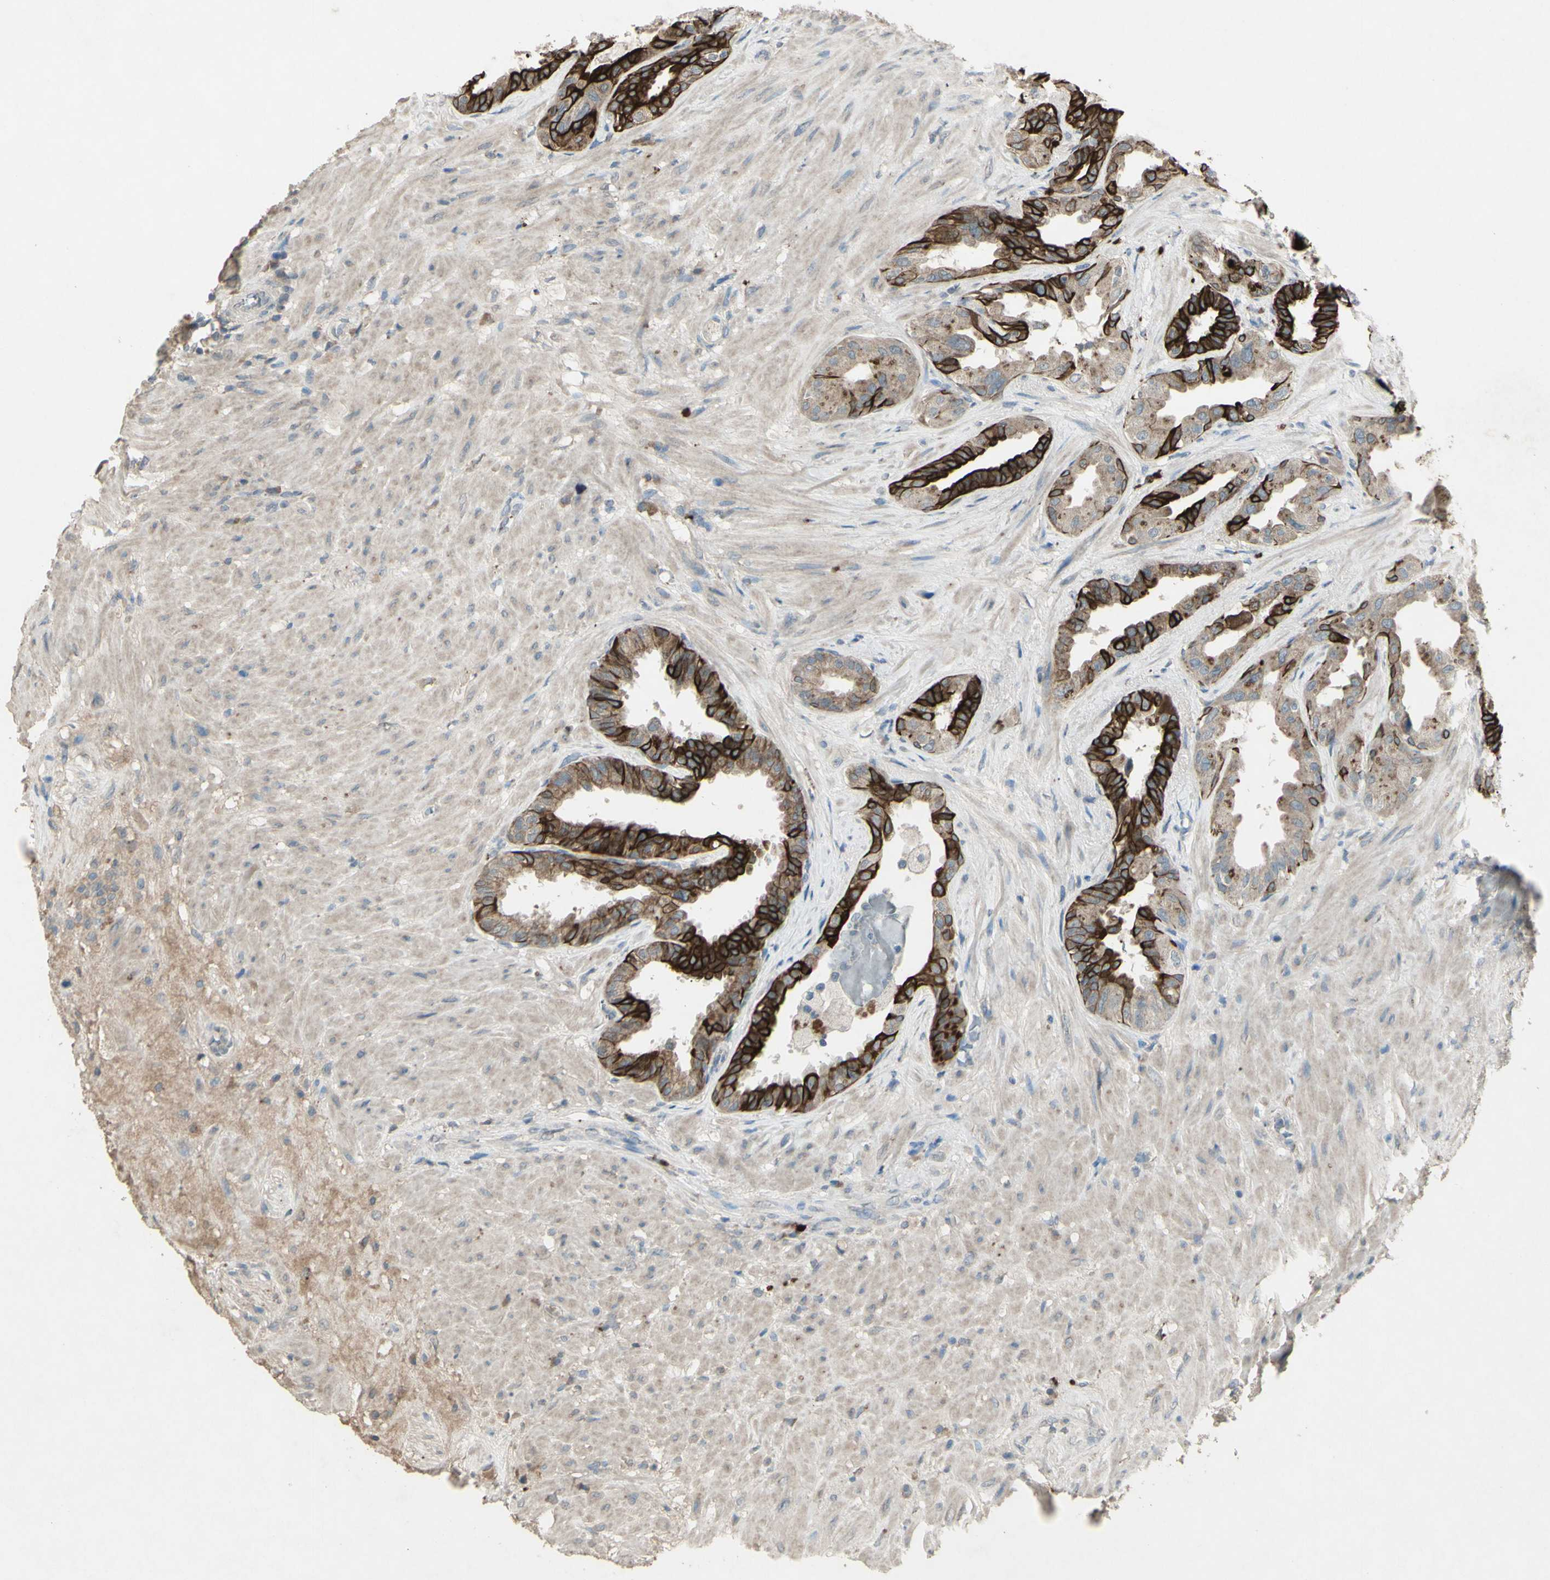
{"staining": {"intensity": "strong", "quantity": "25%-75%", "location": "cytoplasmic/membranous"}, "tissue": "seminal vesicle", "cell_type": "Glandular cells", "image_type": "normal", "snomed": [{"axis": "morphology", "description": "Normal tissue, NOS"}, {"axis": "topography", "description": "Seminal veicle"}], "caption": "Protein expression by immunohistochemistry (IHC) displays strong cytoplasmic/membranous positivity in approximately 25%-75% of glandular cells in benign seminal vesicle.", "gene": "TIMM21", "patient": {"sex": "male", "age": 61}}